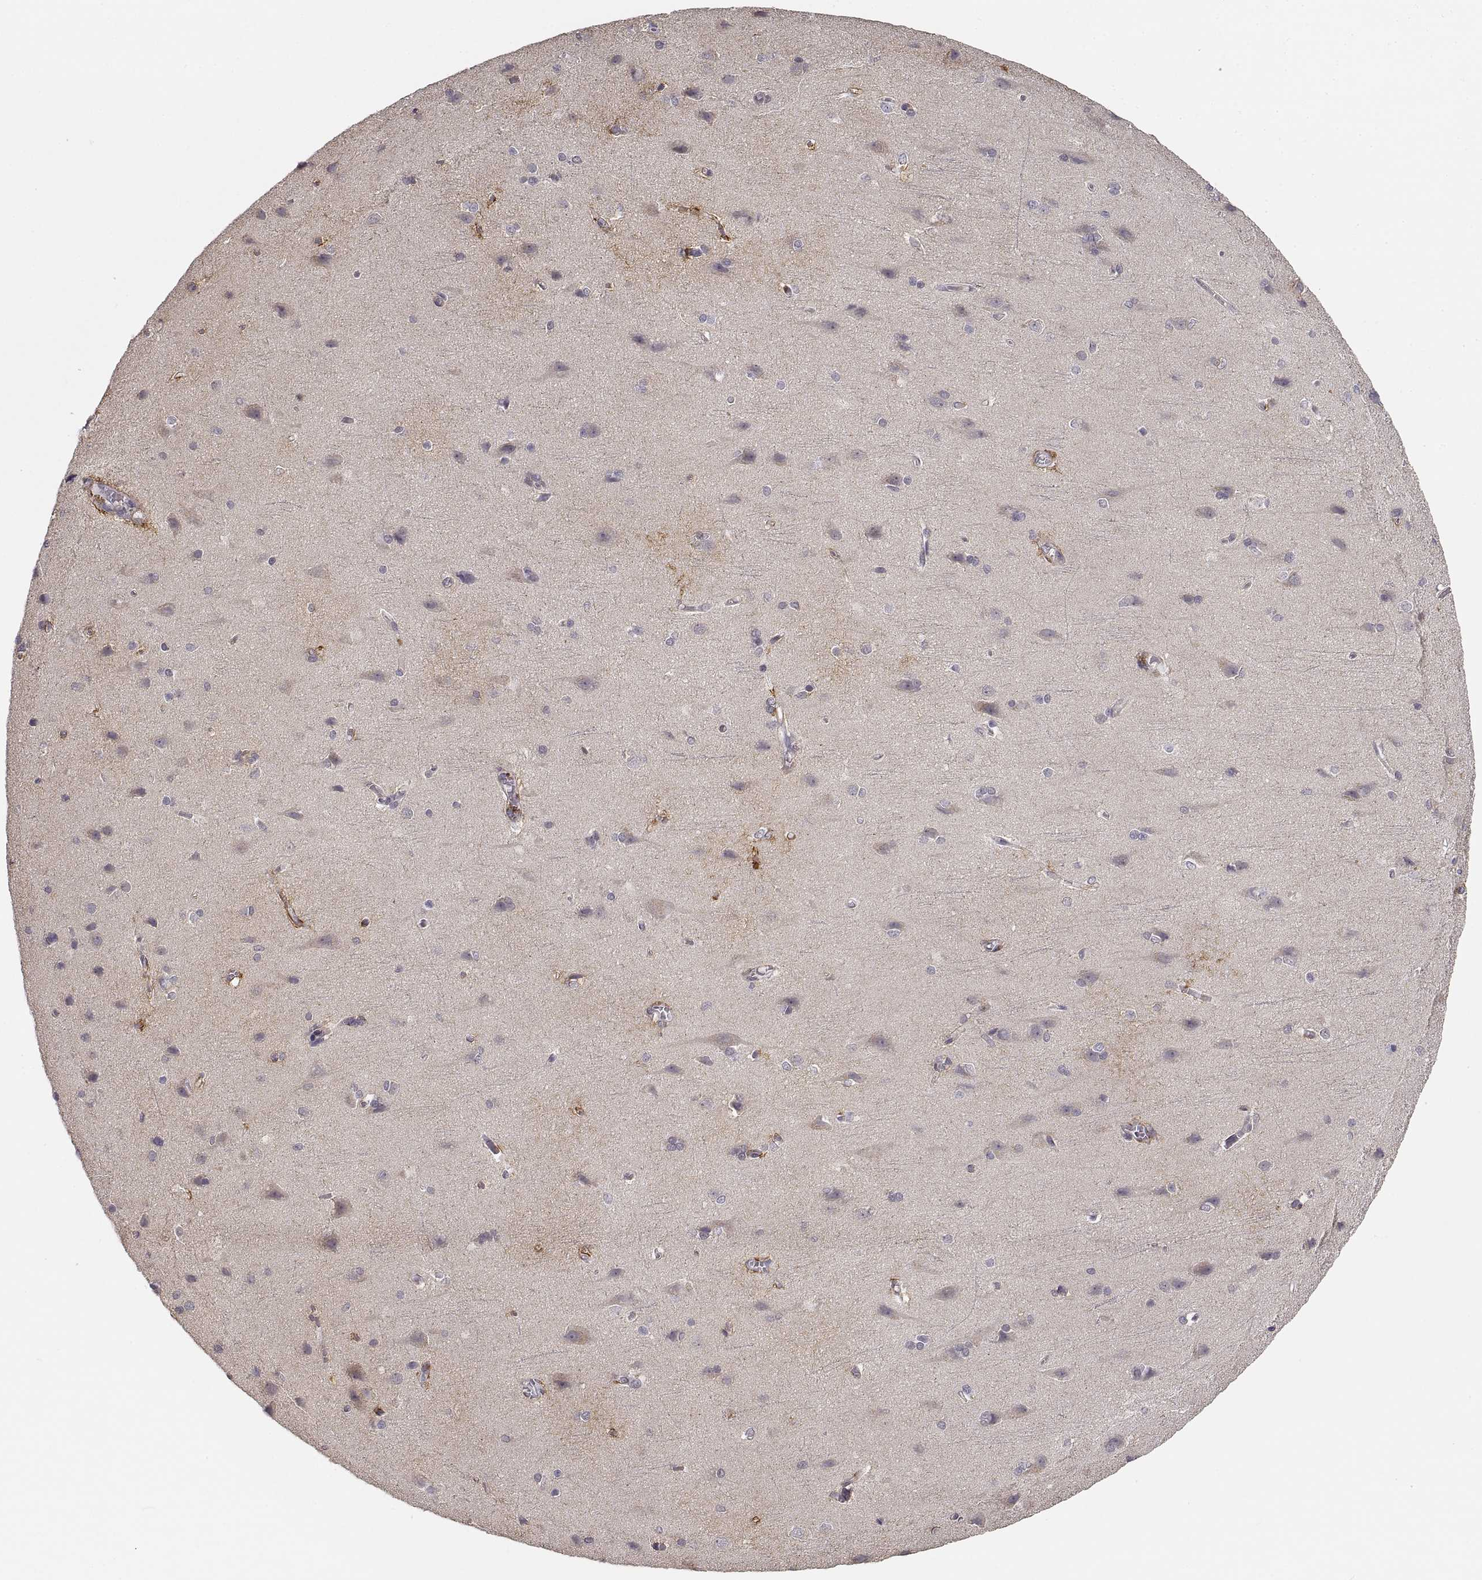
{"staining": {"intensity": "negative", "quantity": "none", "location": "none"}, "tissue": "cerebral cortex", "cell_type": "Endothelial cells", "image_type": "normal", "snomed": [{"axis": "morphology", "description": "Normal tissue, NOS"}, {"axis": "topography", "description": "Cerebral cortex"}], "caption": "This is an immunohistochemistry (IHC) photomicrograph of unremarkable cerebral cortex. There is no expression in endothelial cells.", "gene": "NMNAT2", "patient": {"sex": "male", "age": 37}}